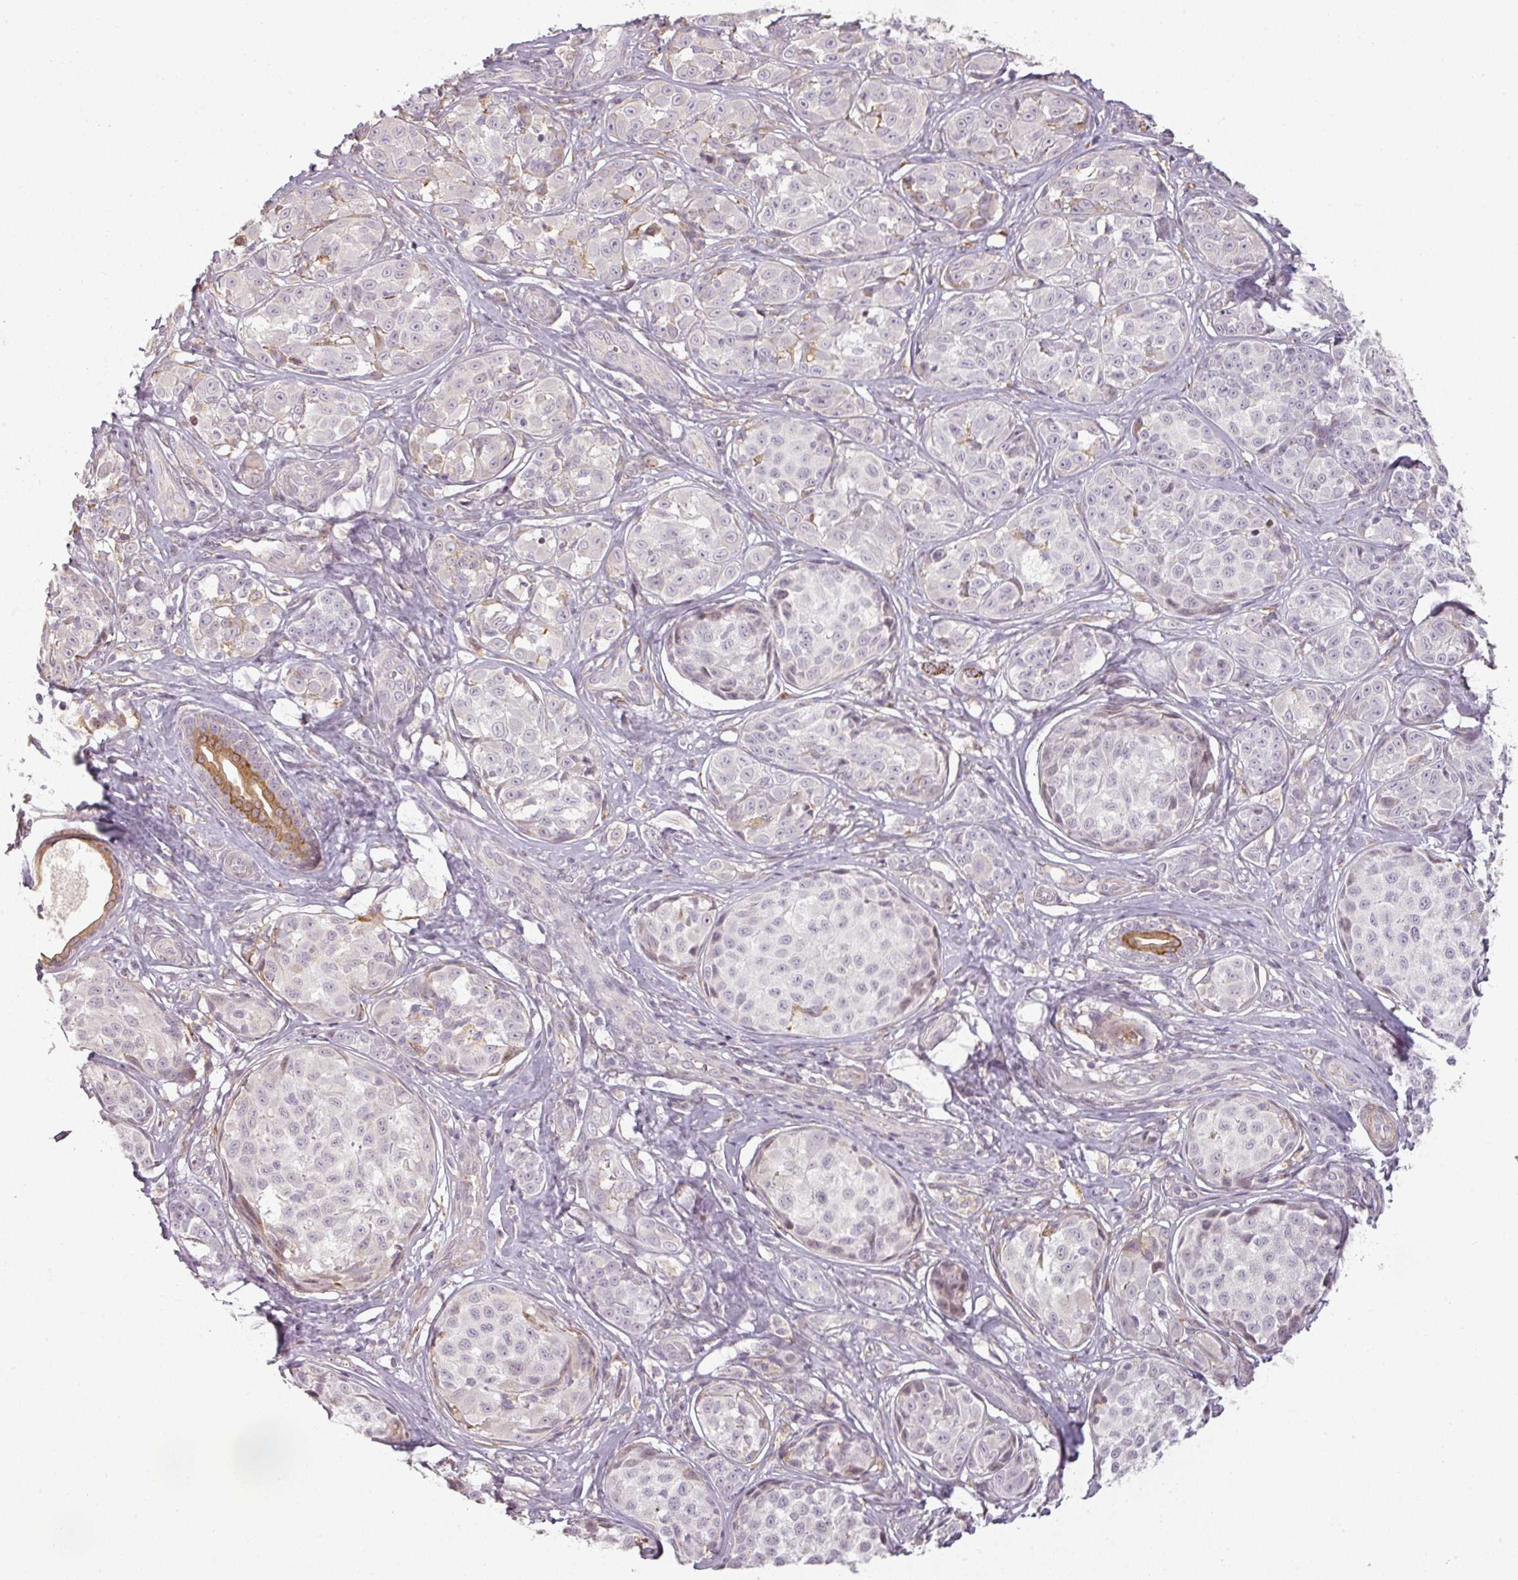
{"staining": {"intensity": "negative", "quantity": "none", "location": "none"}, "tissue": "melanoma", "cell_type": "Tumor cells", "image_type": "cancer", "snomed": [{"axis": "morphology", "description": "Malignant melanoma, NOS"}, {"axis": "topography", "description": "Skin"}], "caption": "A photomicrograph of human melanoma is negative for staining in tumor cells.", "gene": "CCDC144A", "patient": {"sex": "female", "age": 35}}